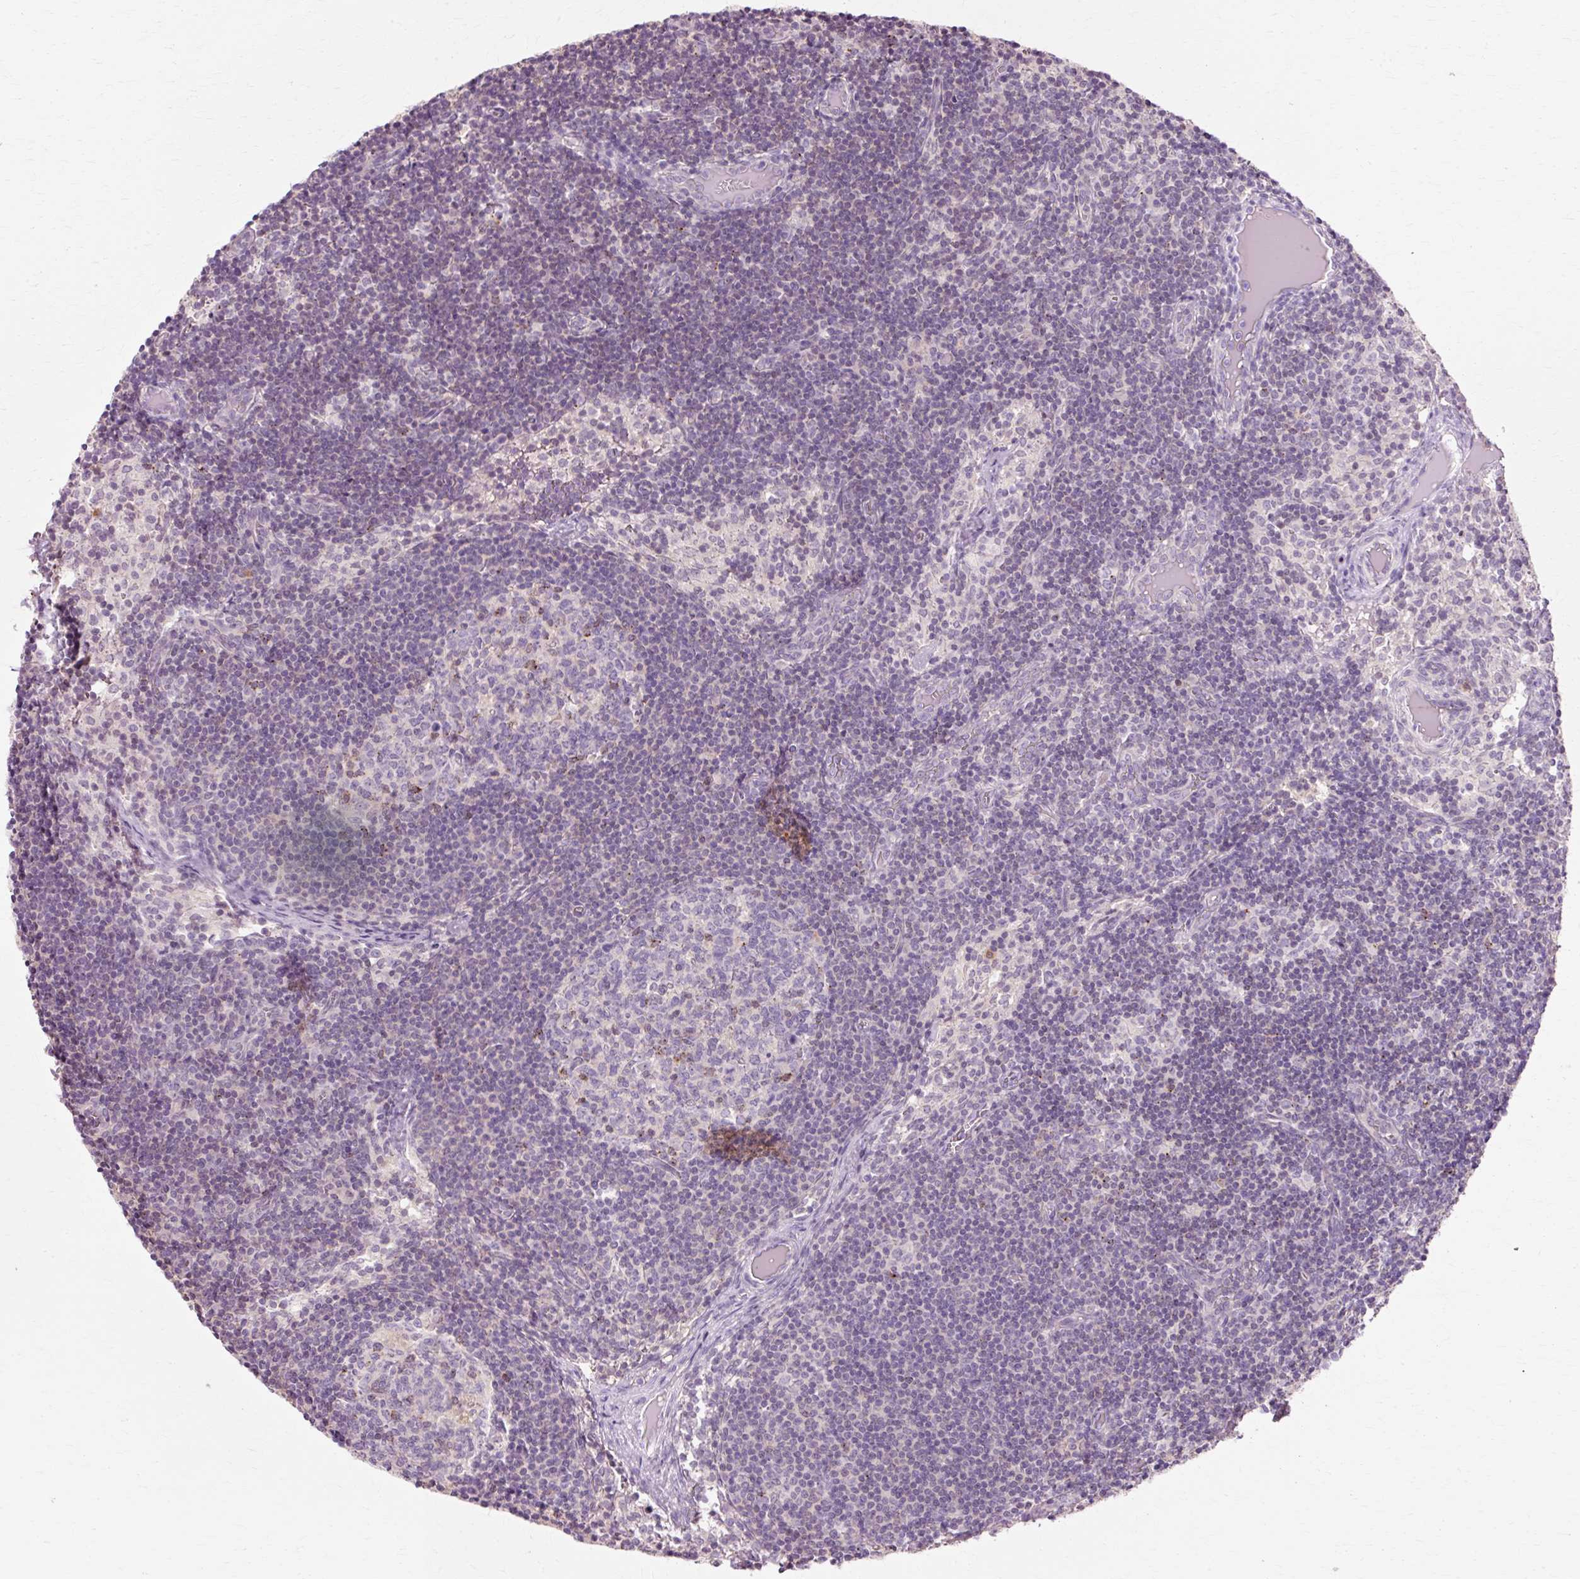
{"staining": {"intensity": "weak", "quantity": "<25%", "location": "nuclear"}, "tissue": "lymph node", "cell_type": "Germinal center cells", "image_type": "normal", "snomed": [{"axis": "morphology", "description": "Normal tissue, NOS"}, {"axis": "topography", "description": "Lymph node"}], "caption": "Human lymph node stained for a protein using immunohistochemistry (IHC) demonstrates no expression in germinal center cells.", "gene": "VN1R2", "patient": {"sex": "female", "age": 31}}